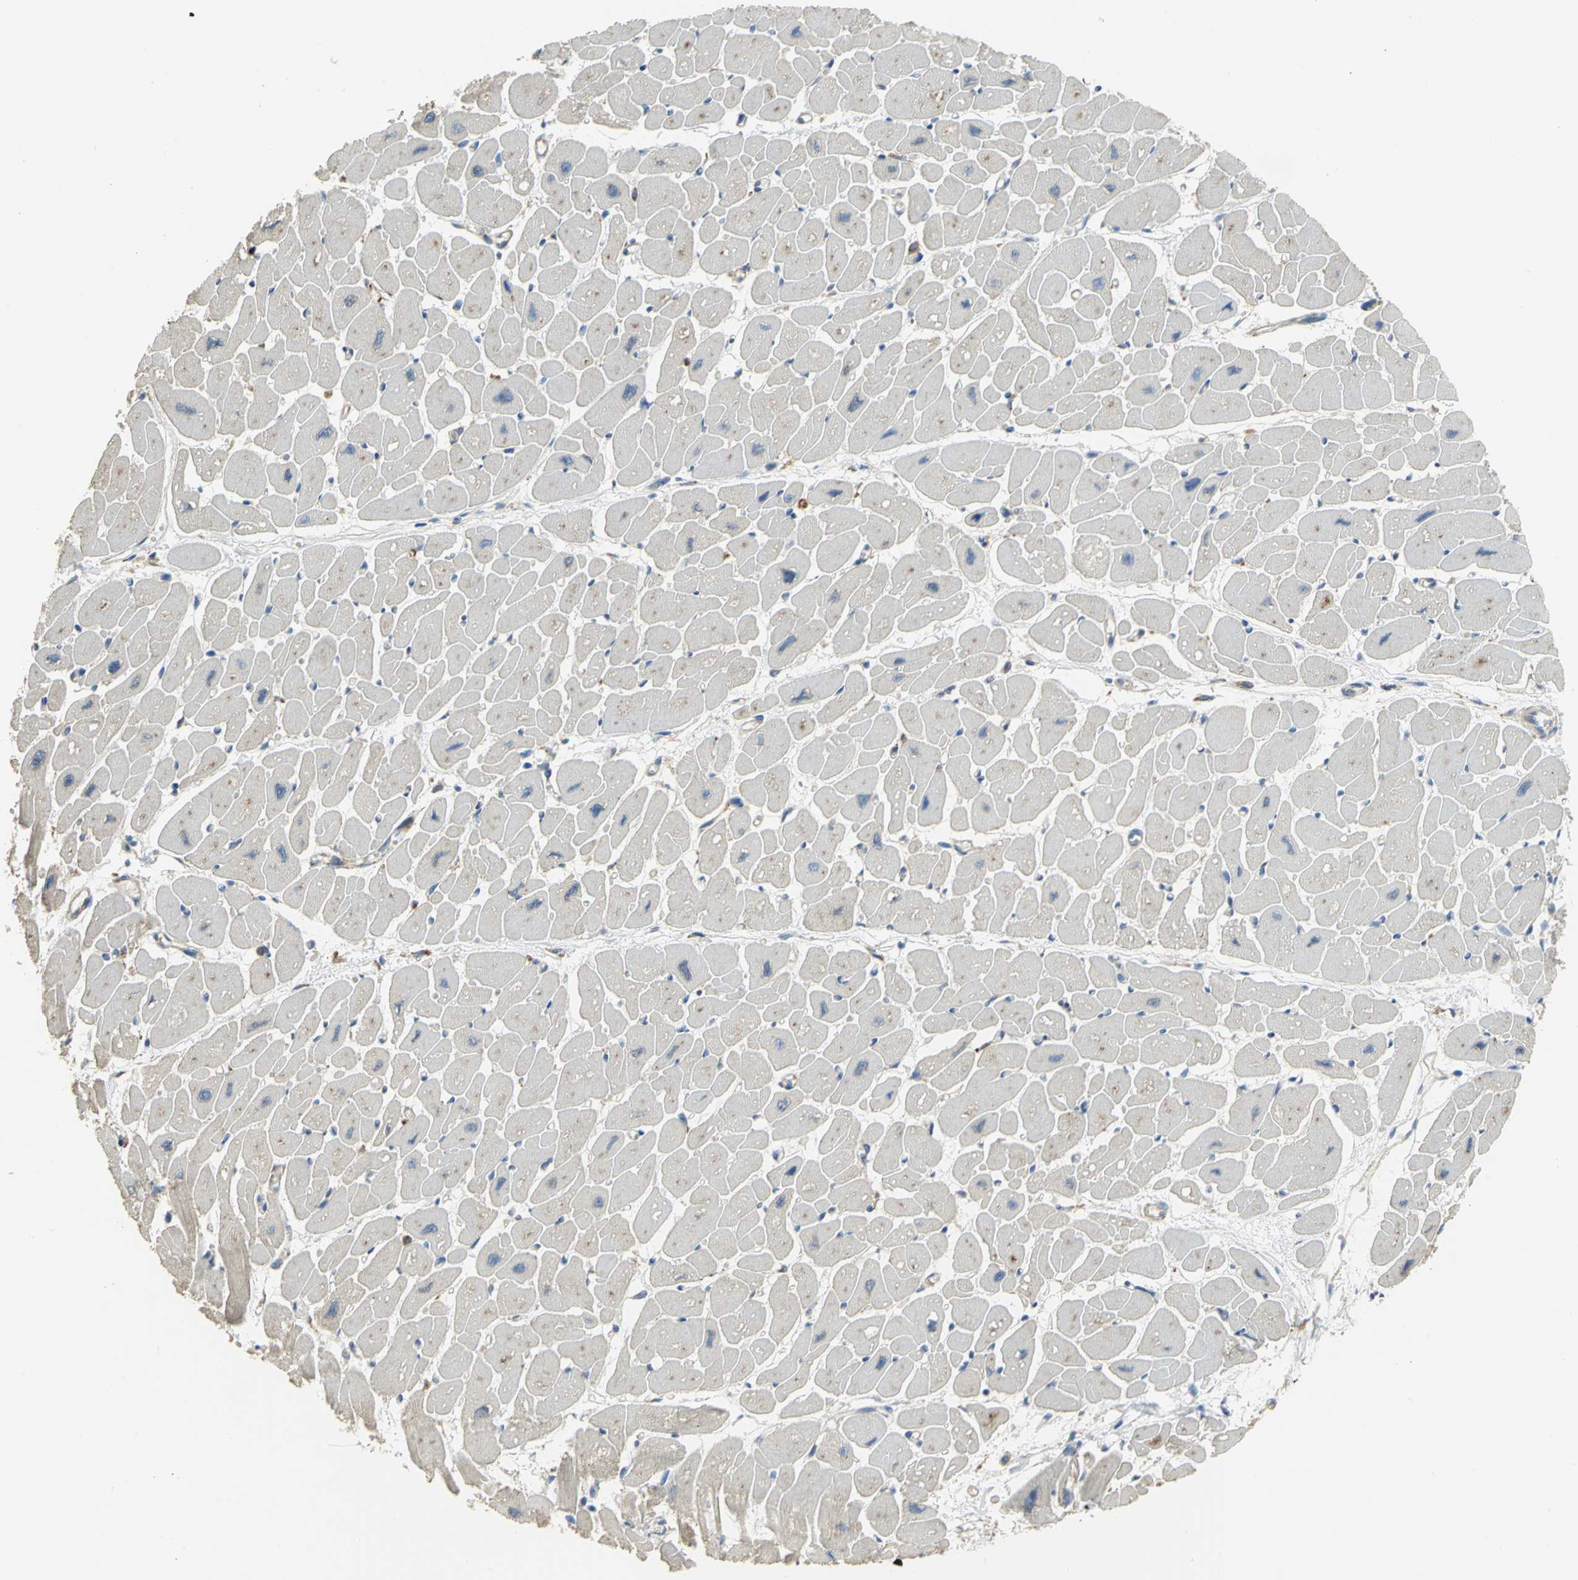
{"staining": {"intensity": "negative", "quantity": "none", "location": "none"}, "tissue": "heart muscle", "cell_type": "Cardiomyocytes", "image_type": "normal", "snomed": [{"axis": "morphology", "description": "Normal tissue, NOS"}, {"axis": "topography", "description": "Heart"}], "caption": "The immunohistochemistry micrograph has no significant expression in cardiomyocytes of heart muscle.", "gene": "DIAPH2", "patient": {"sex": "female", "age": 54}}